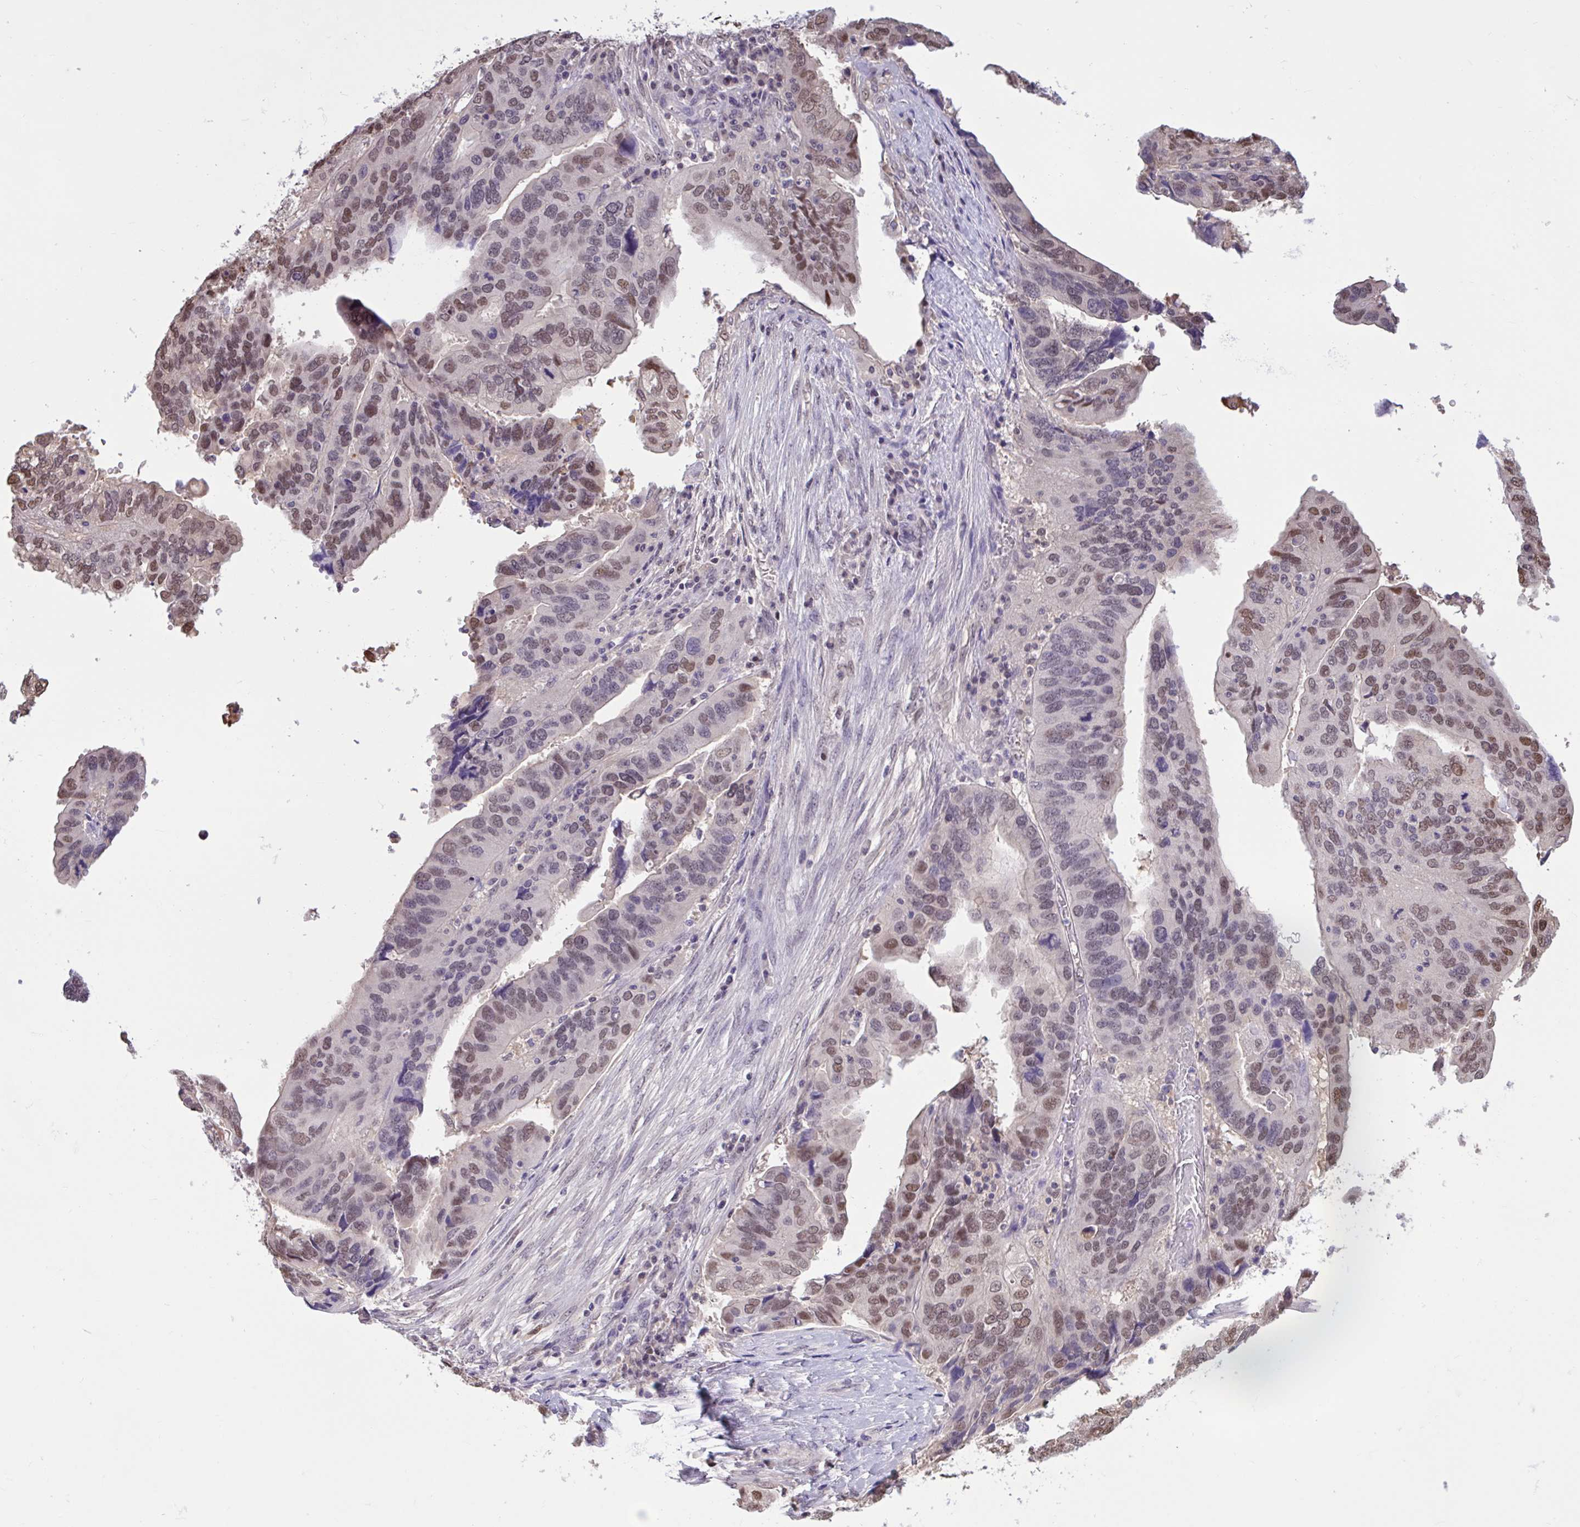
{"staining": {"intensity": "moderate", "quantity": "25%-75%", "location": "nuclear"}, "tissue": "ovarian cancer", "cell_type": "Tumor cells", "image_type": "cancer", "snomed": [{"axis": "morphology", "description": "Cystadenocarcinoma, serous, NOS"}, {"axis": "topography", "description": "Ovary"}], "caption": "Immunohistochemical staining of human ovarian cancer reveals medium levels of moderate nuclear staining in approximately 25%-75% of tumor cells.", "gene": "RBL1", "patient": {"sex": "female", "age": 79}}